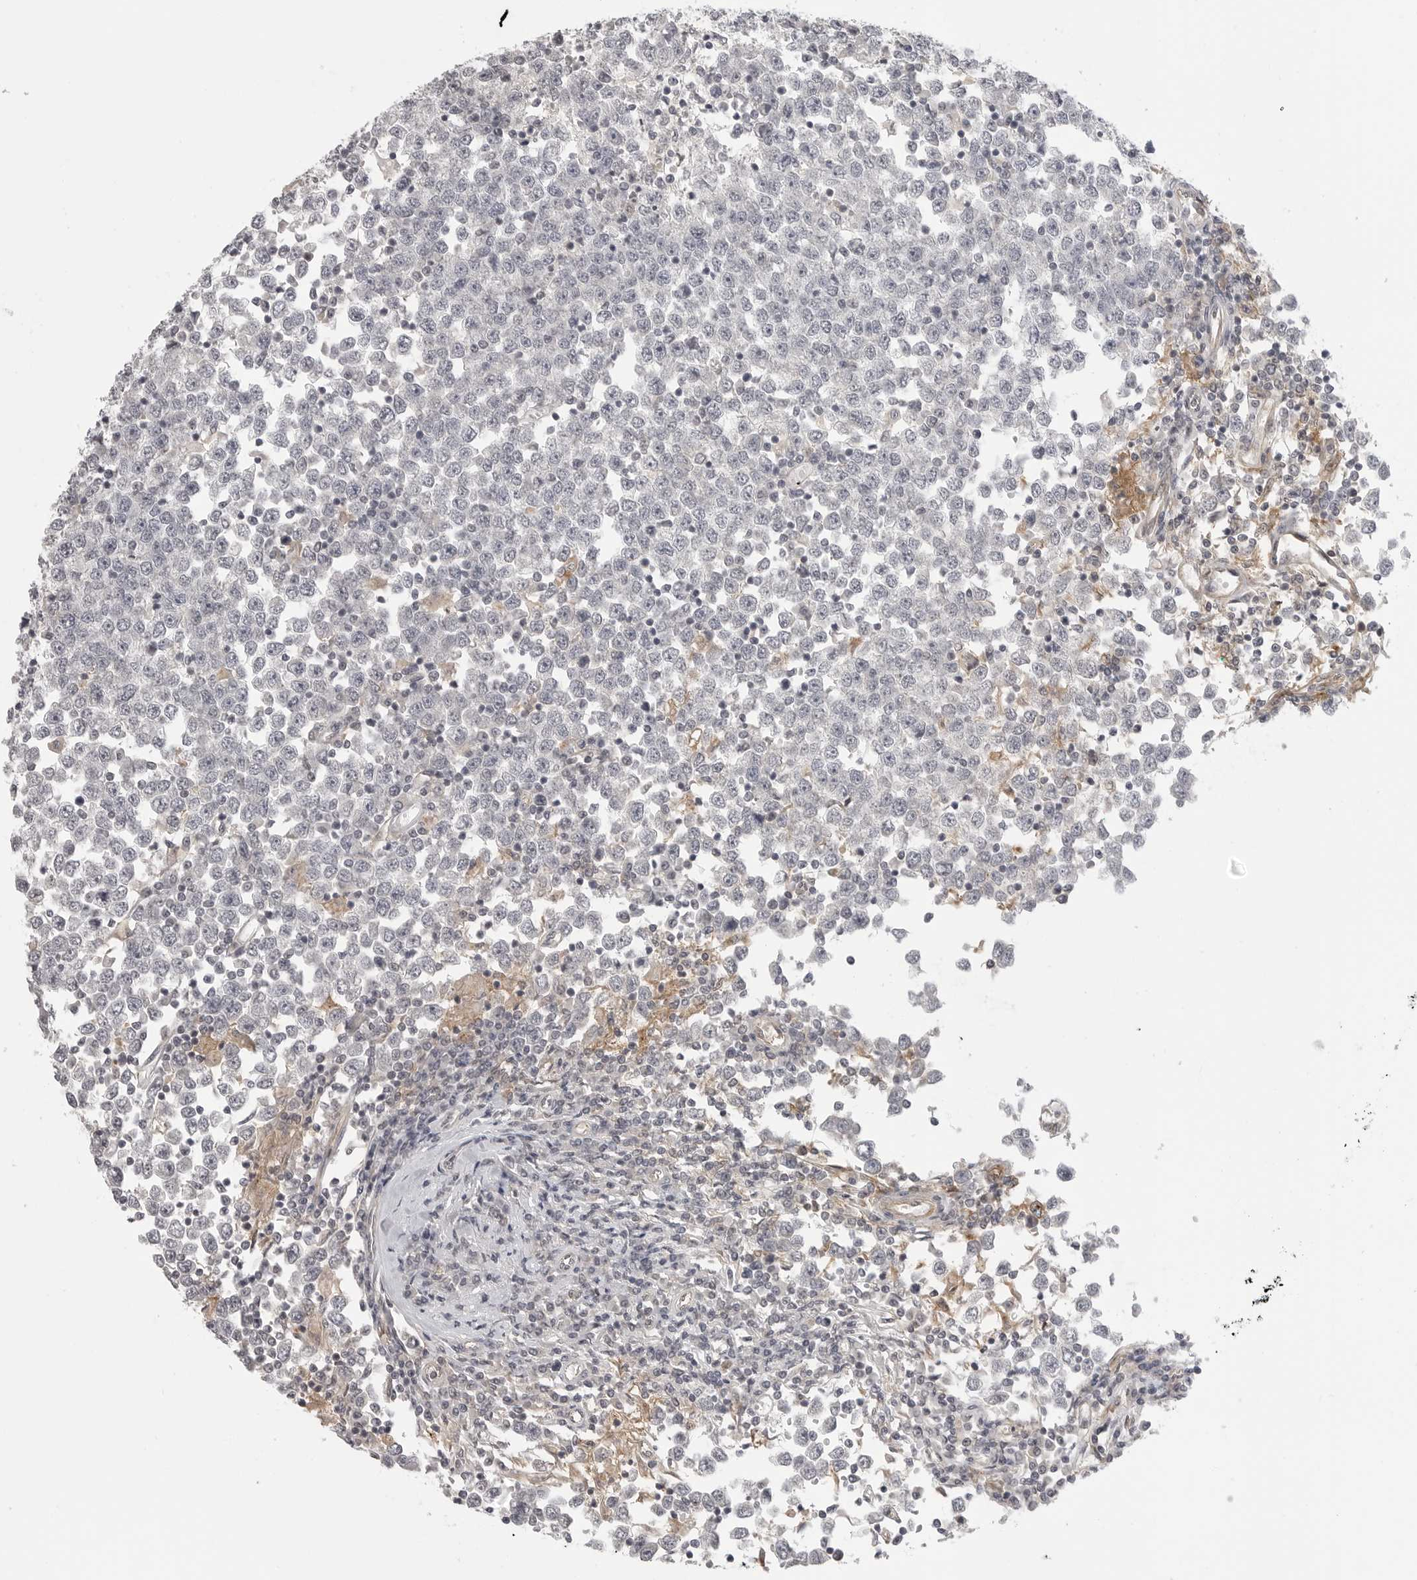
{"staining": {"intensity": "negative", "quantity": "none", "location": "none"}, "tissue": "testis cancer", "cell_type": "Tumor cells", "image_type": "cancer", "snomed": [{"axis": "morphology", "description": "Seminoma, NOS"}, {"axis": "topography", "description": "Testis"}], "caption": "Immunohistochemistry image of testis cancer (seminoma) stained for a protein (brown), which shows no positivity in tumor cells.", "gene": "IFNGR1", "patient": {"sex": "male", "age": 65}}